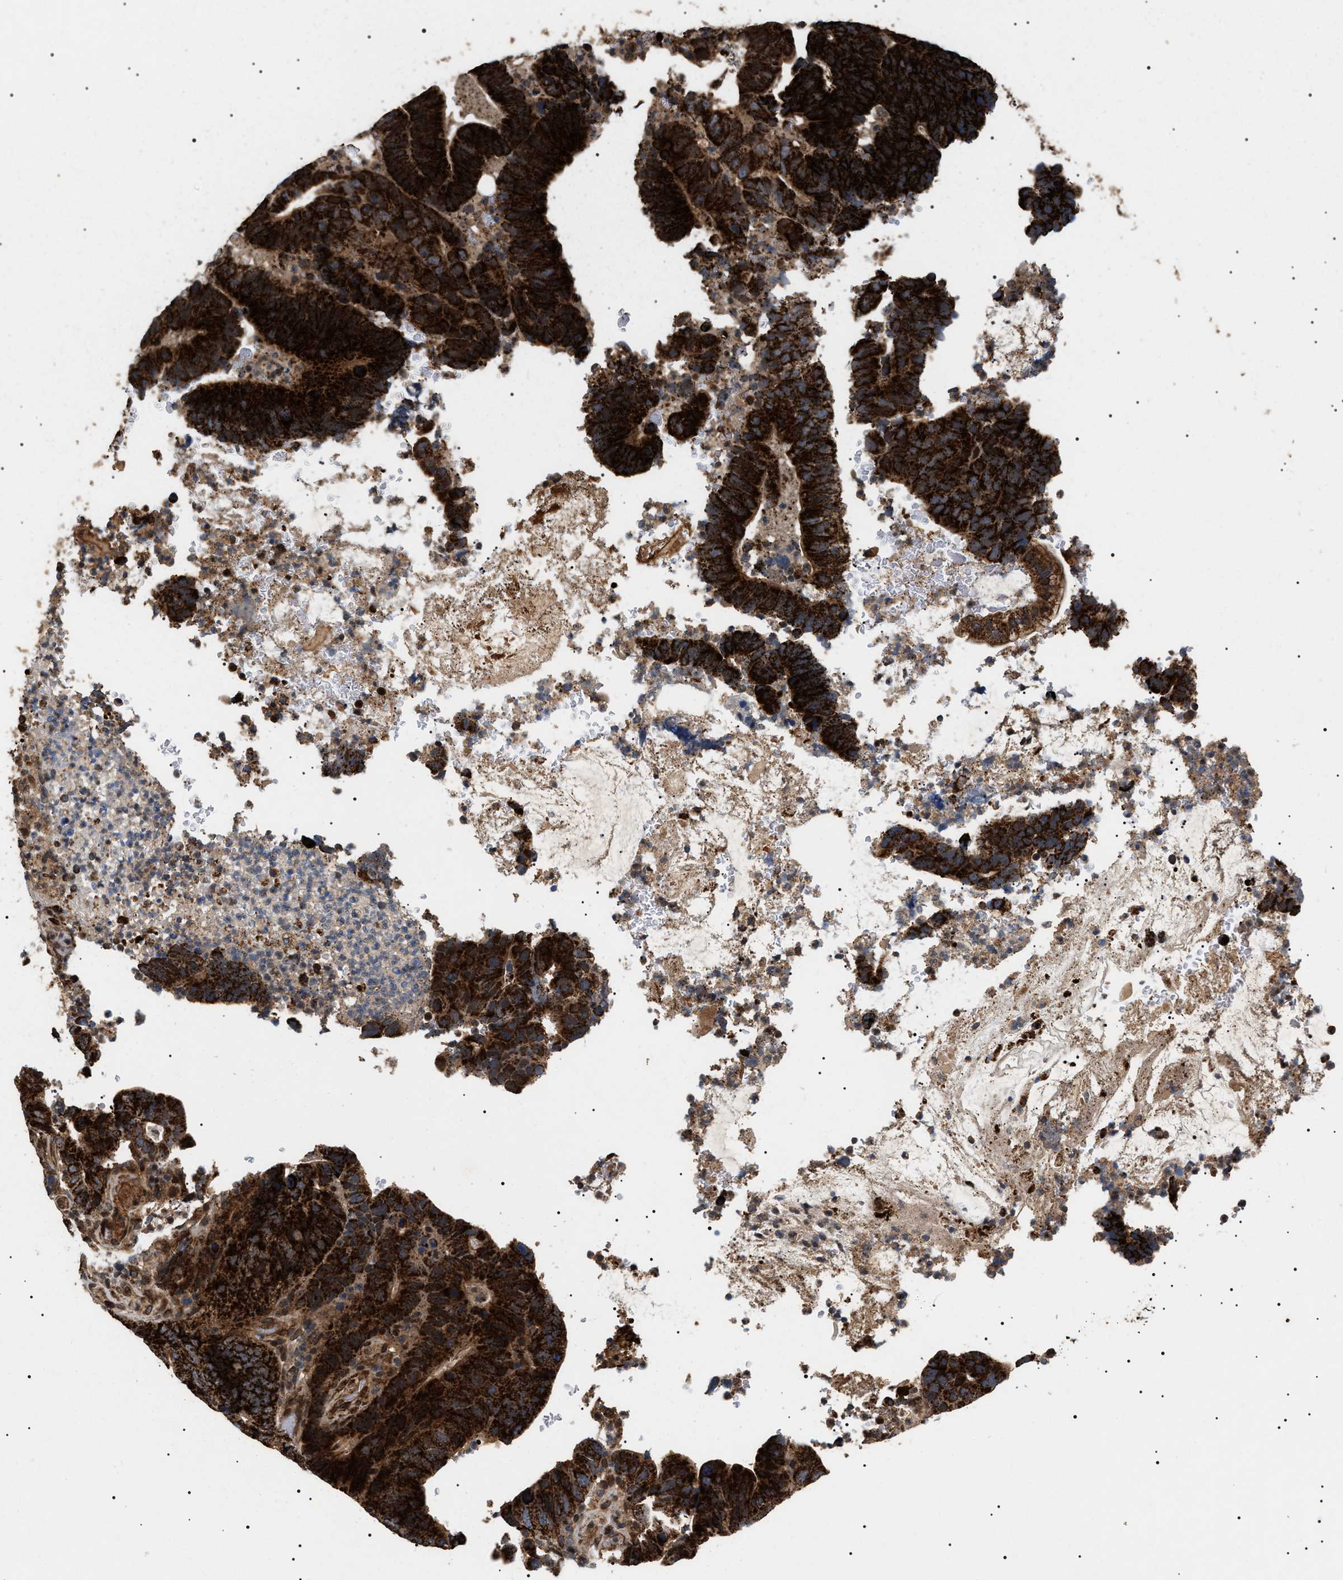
{"staining": {"intensity": "strong", "quantity": ">75%", "location": "cytoplasmic/membranous"}, "tissue": "colorectal cancer", "cell_type": "Tumor cells", "image_type": "cancer", "snomed": [{"axis": "morphology", "description": "Adenocarcinoma, NOS"}, {"axis": "topography", "description": "Colon"}], "caption": "Tumor cells exhibit strong cytoplasmic/membranous expression in about >75% of cells in colorectal cancer.", "gene": "ZBTB26", "patient": {"sex": "male", "age": 56}}